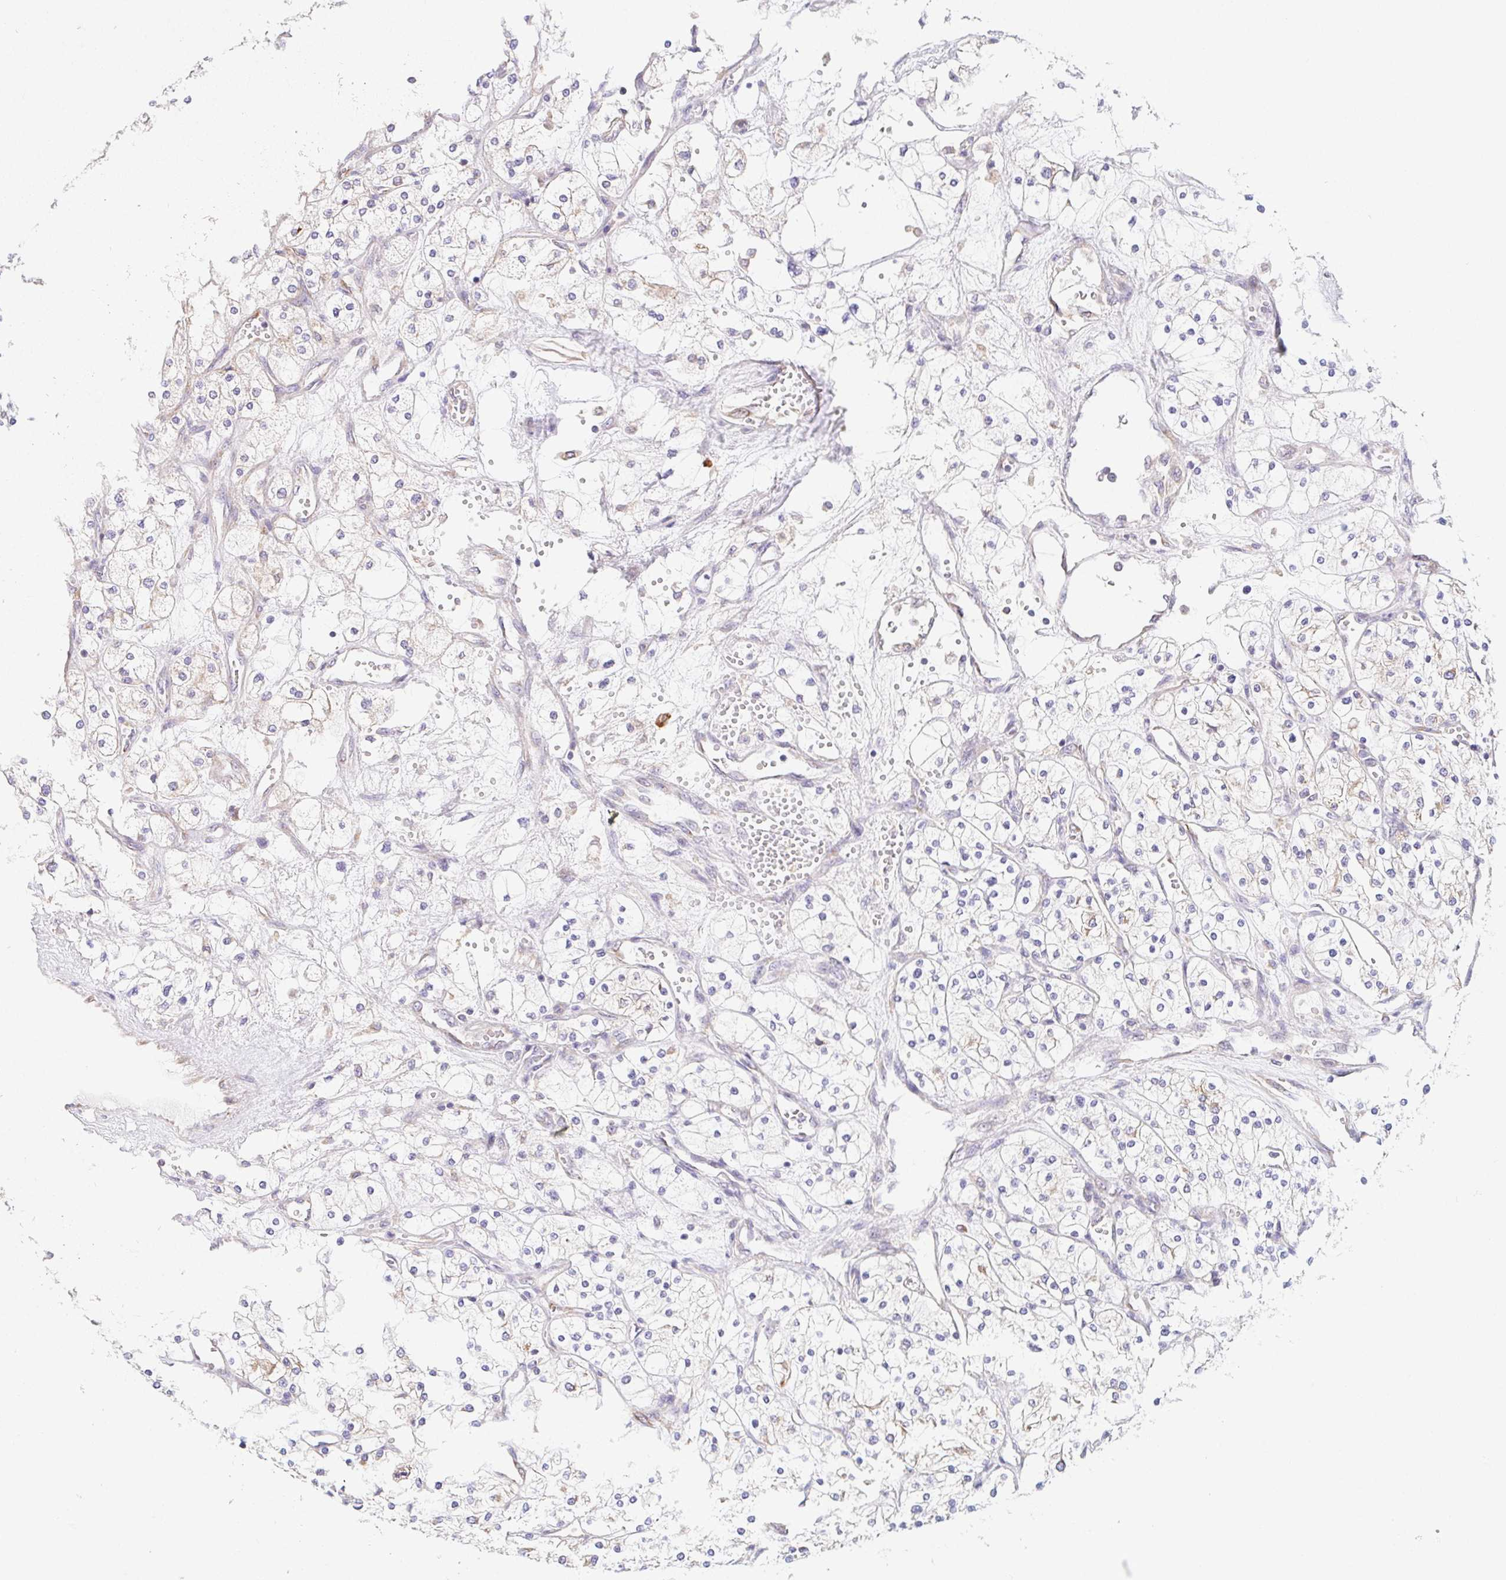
{"staining": {"intensity": "weak", "quantity": "25%-75%", "location": "cytoplasmic/membranous"}, "tissue": "renal cancer", "cell_type": "Tumor cells", "image_type": "cancer", "snomed": [{"axis": "morphology", "description": "Adenocarcinoma, NOS"}, {"axis": "topography", "description": "Kidney"}], "caption": "Brown immunohistochemical staining in human renal cancer displays weak cytoplasmic/membranous expression in about 25%-75% of tumor cells.", "gene": "ADAM8", "patient": {"sex": "male", "age": 80}}